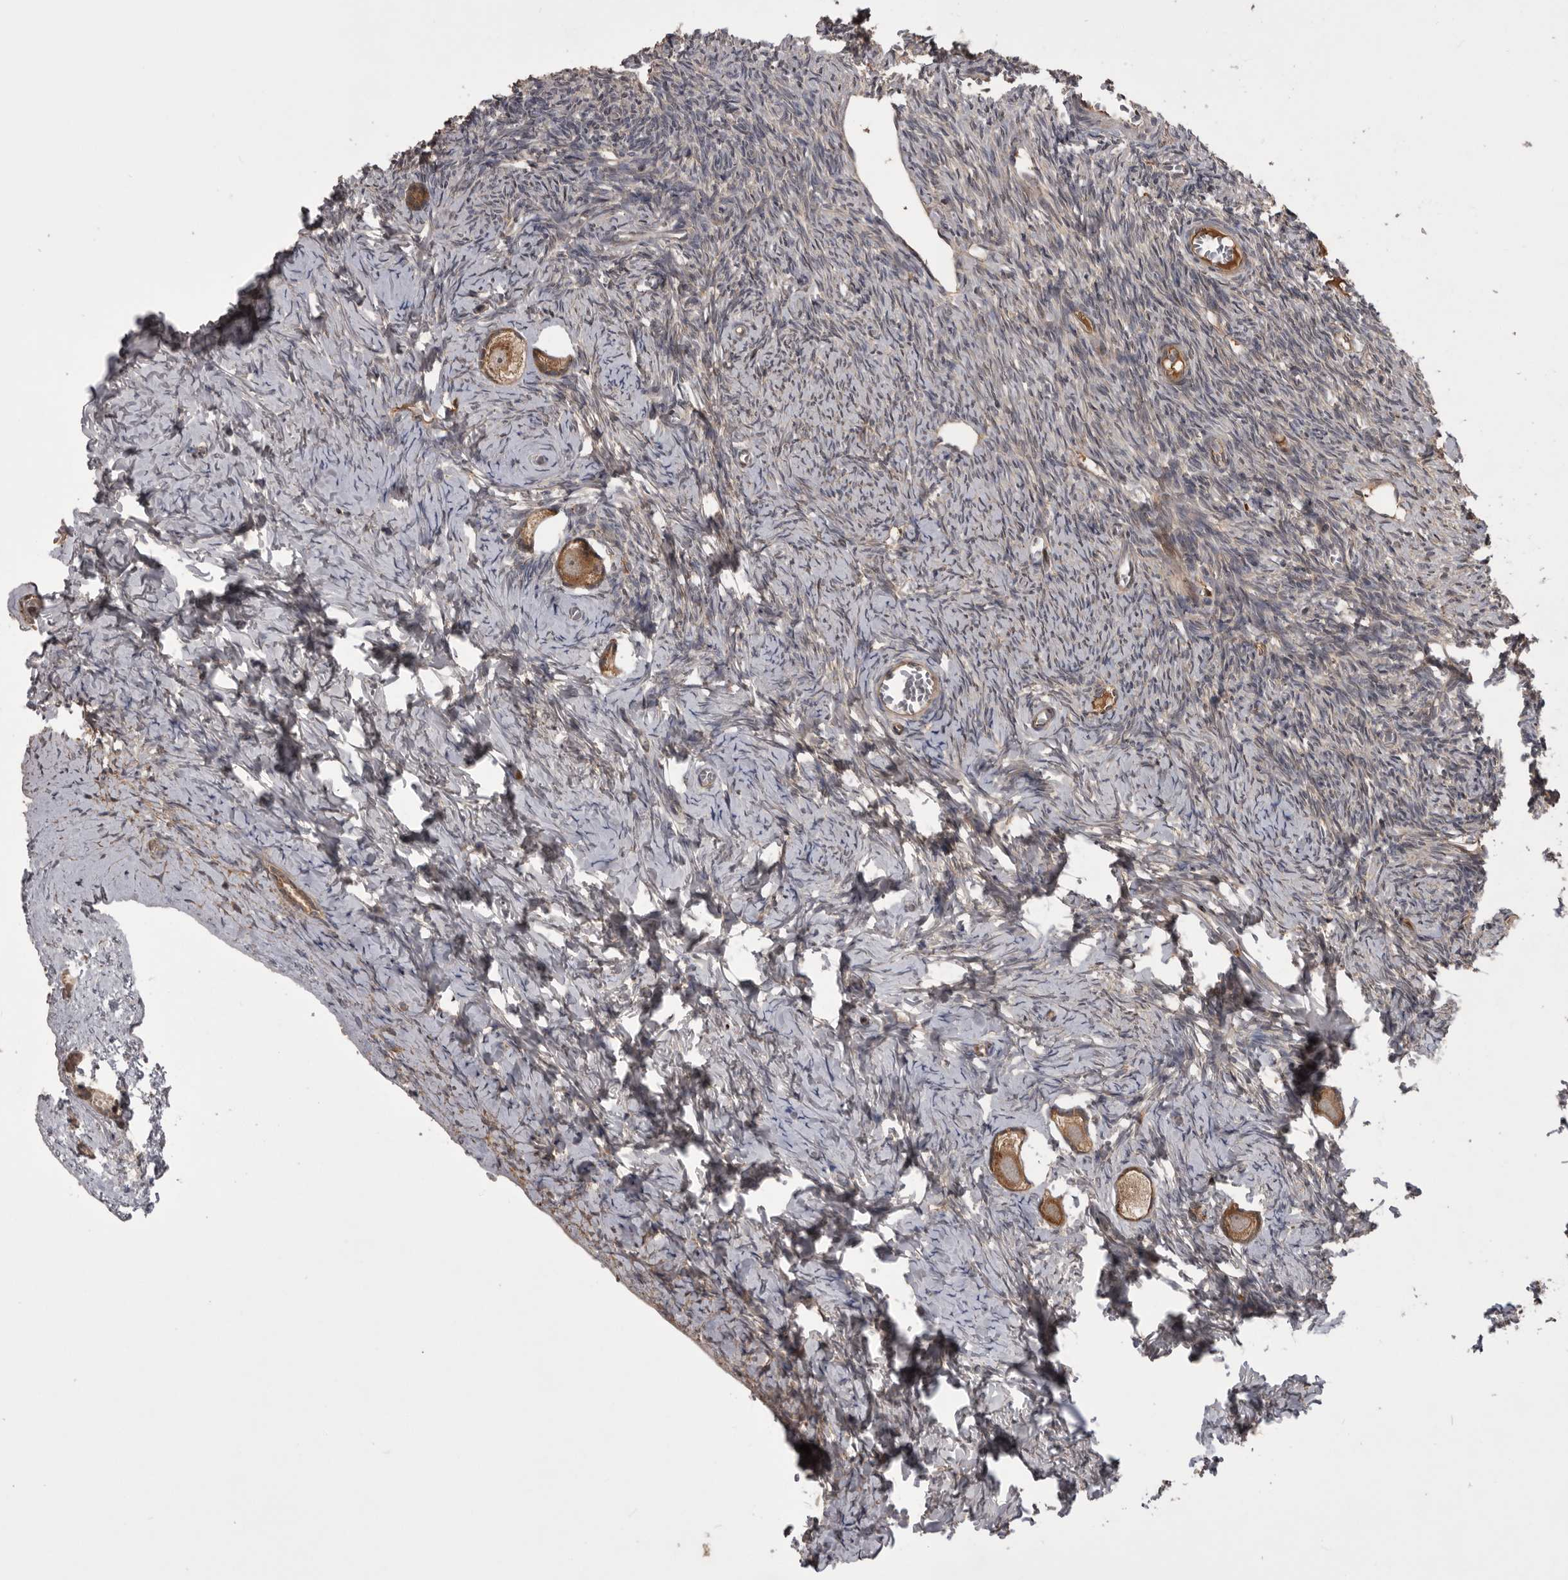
{"staining": {"intensity": "moderate", "quantity": ">75%", "location": "cytoplasmic/membranous"}, "tissue": "ovary", "cell_type": "Follicle cells", "image_type": "normal", "snomed": [{"axis": "morphology", "description": "Normal tissue, NOS"}, {"axis": "topography", "description": "Ovary"}], "caption": "Immunohistochemical staining of normal human ovary exhibits moderate cytoplasmic/membranous protein expression in approximately >75% of follicle cells. Using DAB (brown) and hematoxylin (blue) stains, captured at high magnification using brightfield microscopy.", "gene": "RAB3GAP2", "patient": {"sex": "female", "age": 27}}